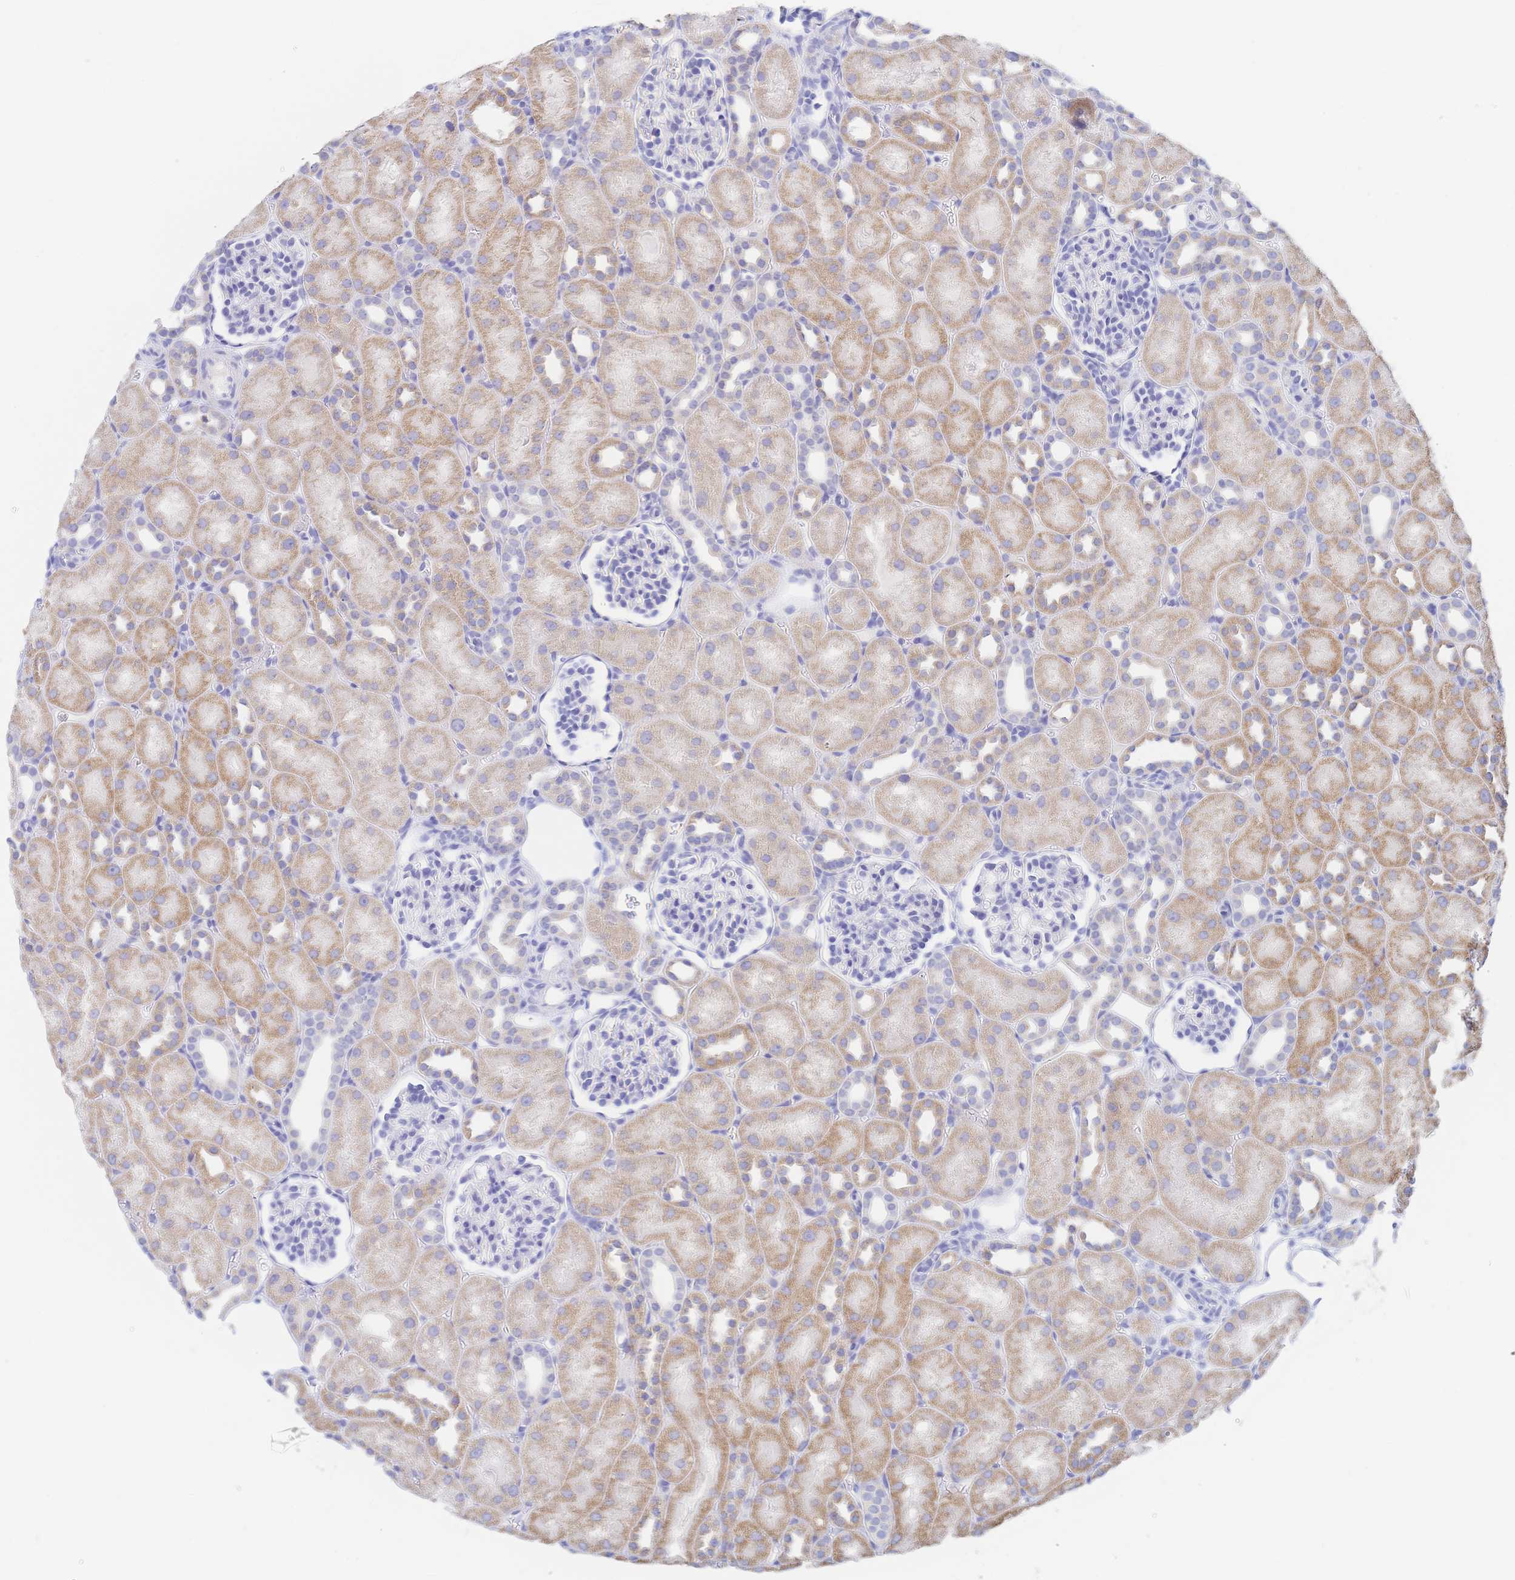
{"staining": {"intensity": "negative", "quantity": "none", "location": "none"}, "tissue": "kidney", "cell_type": "Cells in glomeruli", "image_type": "normal", "snomed": [{"axis": "morphology", "description": "Normal tissue, NOS"}, {"axis": "topography", "description": "Kidney"}], "caption": "IHC of benign human kidney displays no staining in cells in glomeruli. (Brightfield microscopy of DAB (3,3'-diaminobenzidine) immunohistochemistry at high magnification).", "gene": "SYNGR4", "patient": {"sex": "male", "age": 1}}